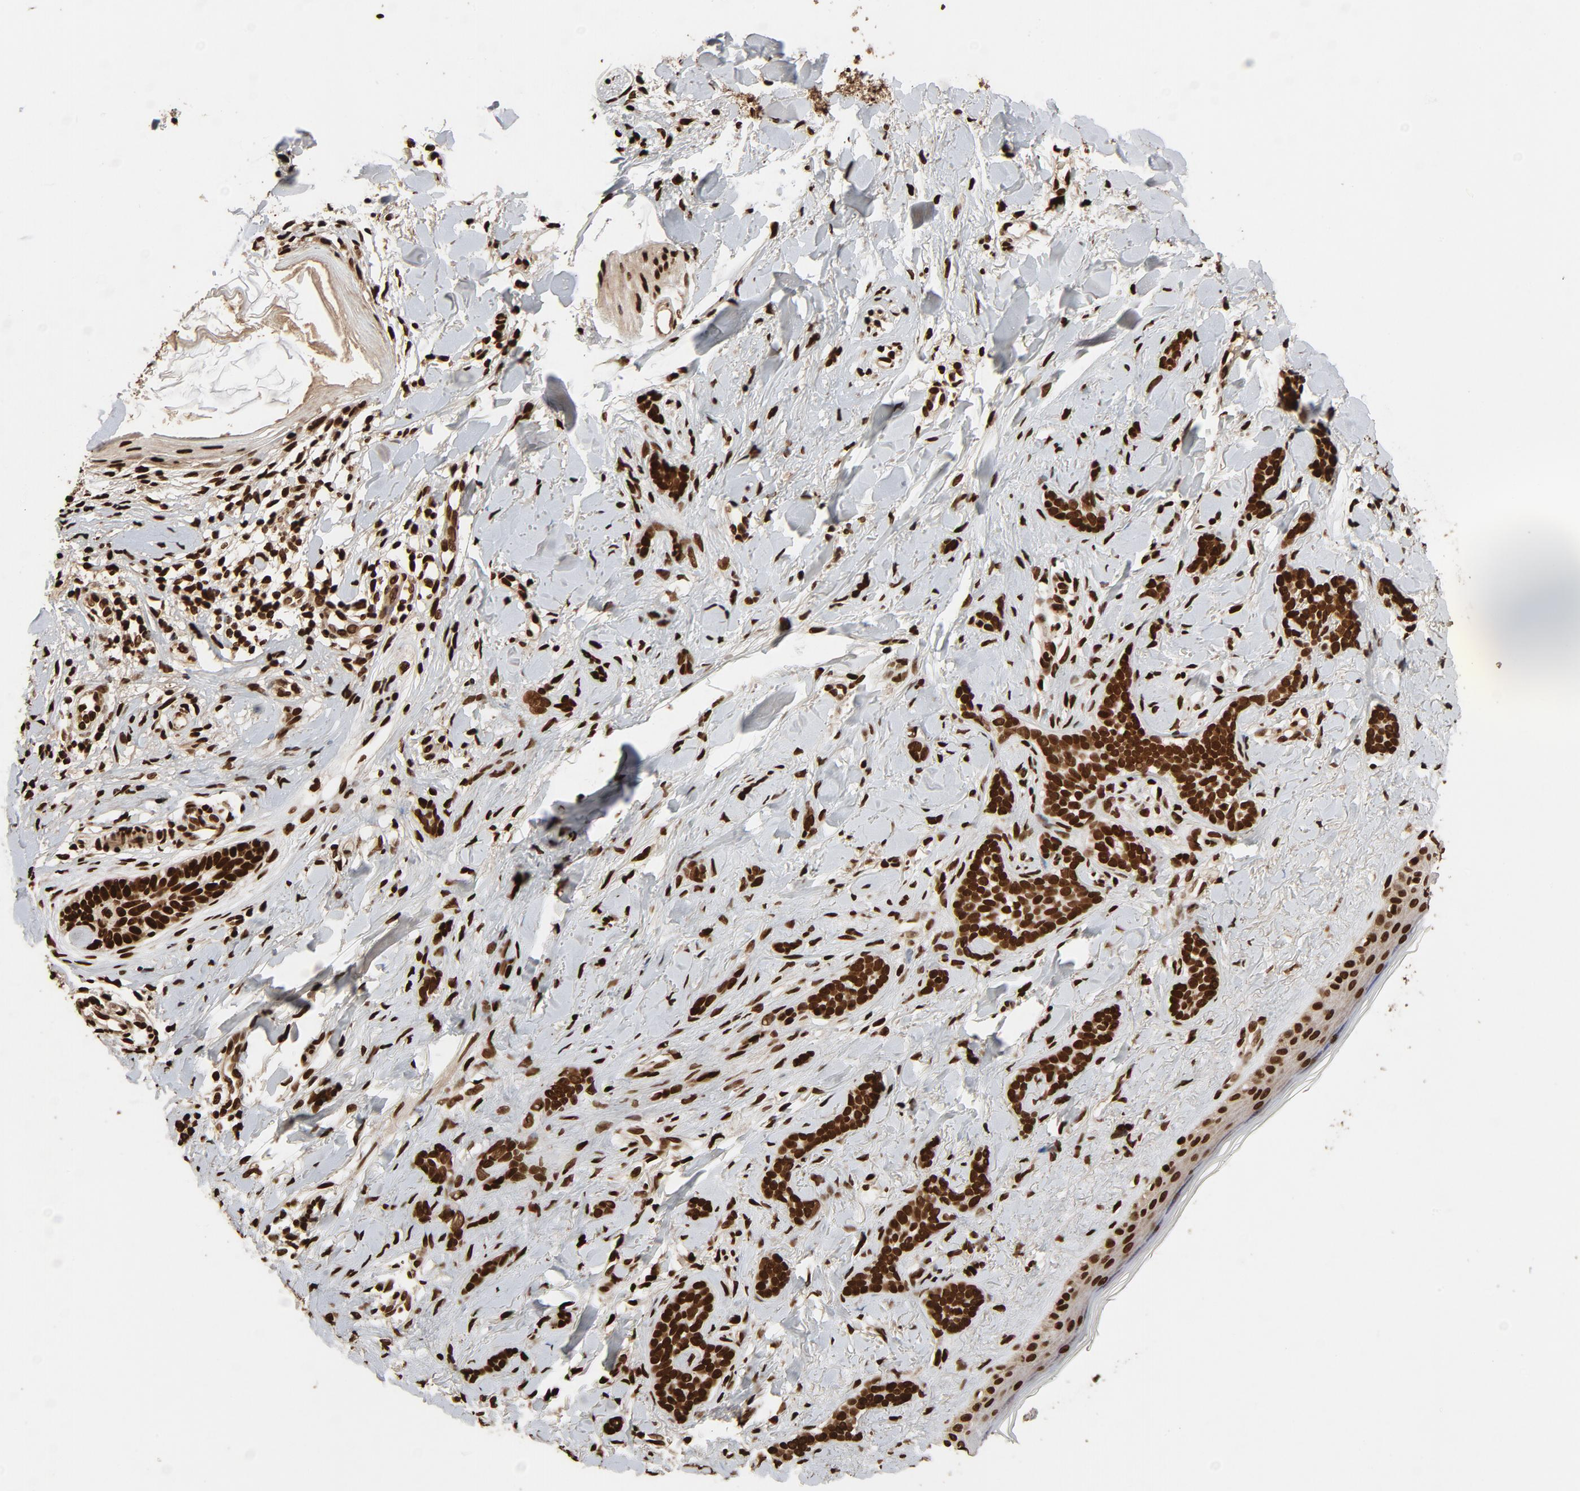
{"staining": {"intensity": "strong", "quantity": ">75%", "location": "nuclear"}, "tissue": "skin cancer", "cell_type": "Tumor cells", "image_type": "cancer", "snomed": [{"axis": "morphology", "description": "Basal cell carcinoma"}, {"axis": "topography", "description": "Skin"}], "caption": "A histopathology image of human skin cancer (basal cell carcinoma) stained for a protein demonstrates strong nuclear brown staining in tumor cells.", "gene": "TP53BP1", "patient": {"sex": "female", "age": 37}}